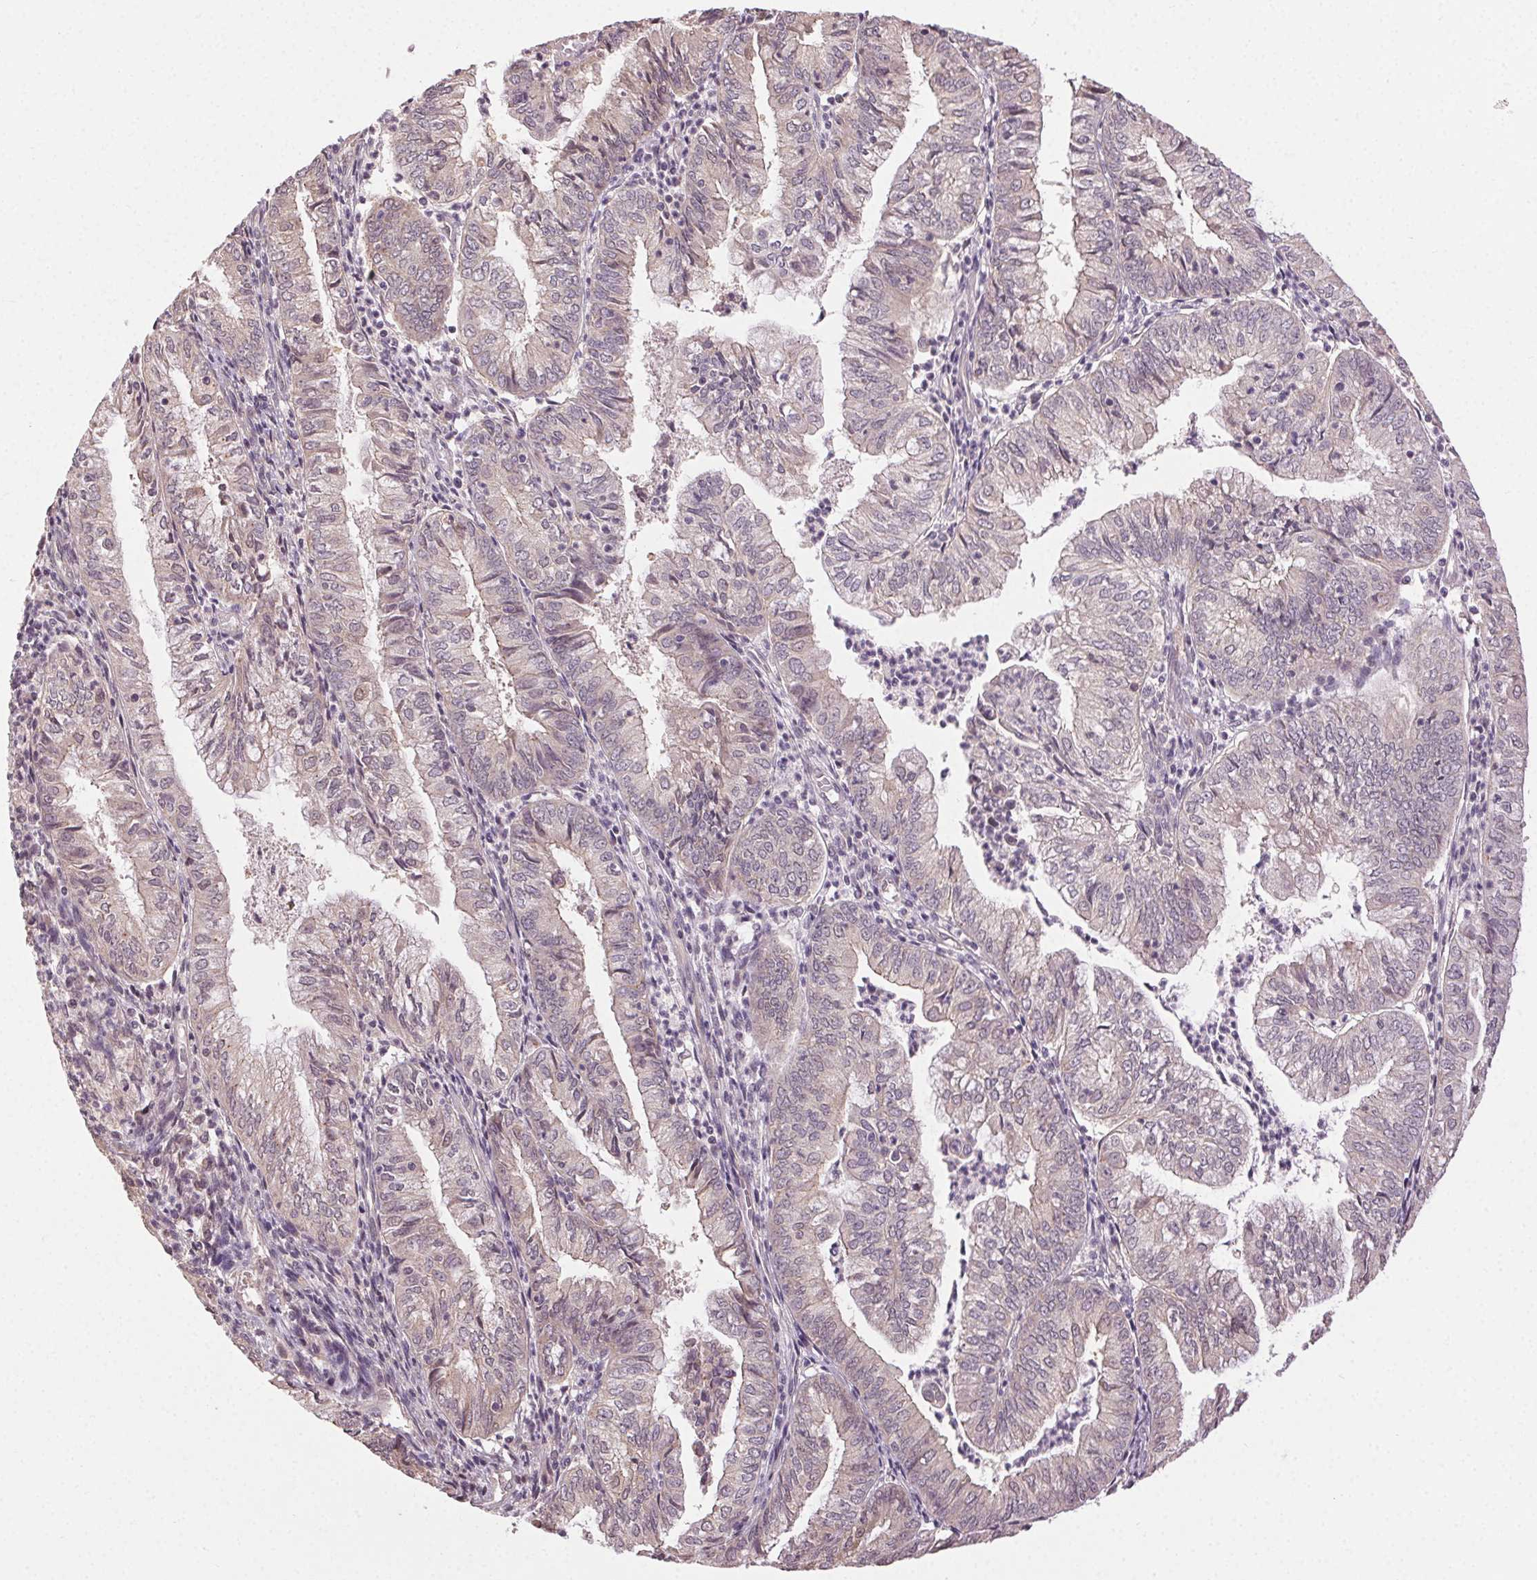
{"staining": {"intensity": "negative", "quantity": "none", "location": "none"}, "tissue": "endometrial cancer", "cell_type": "Tumor cells", "image_type": "cancer", "snomed": [{"axis": "morphology", "description": "Adenocarcinoma, NOS"}, {"axis": "topography", "description": "Endometrium"}], "caption": "There is no significant expression in tumor cells of endometrial adenocarcinoma.", "gene": "ATP1B3", "patient": {"sex": "female", "age": 55}}